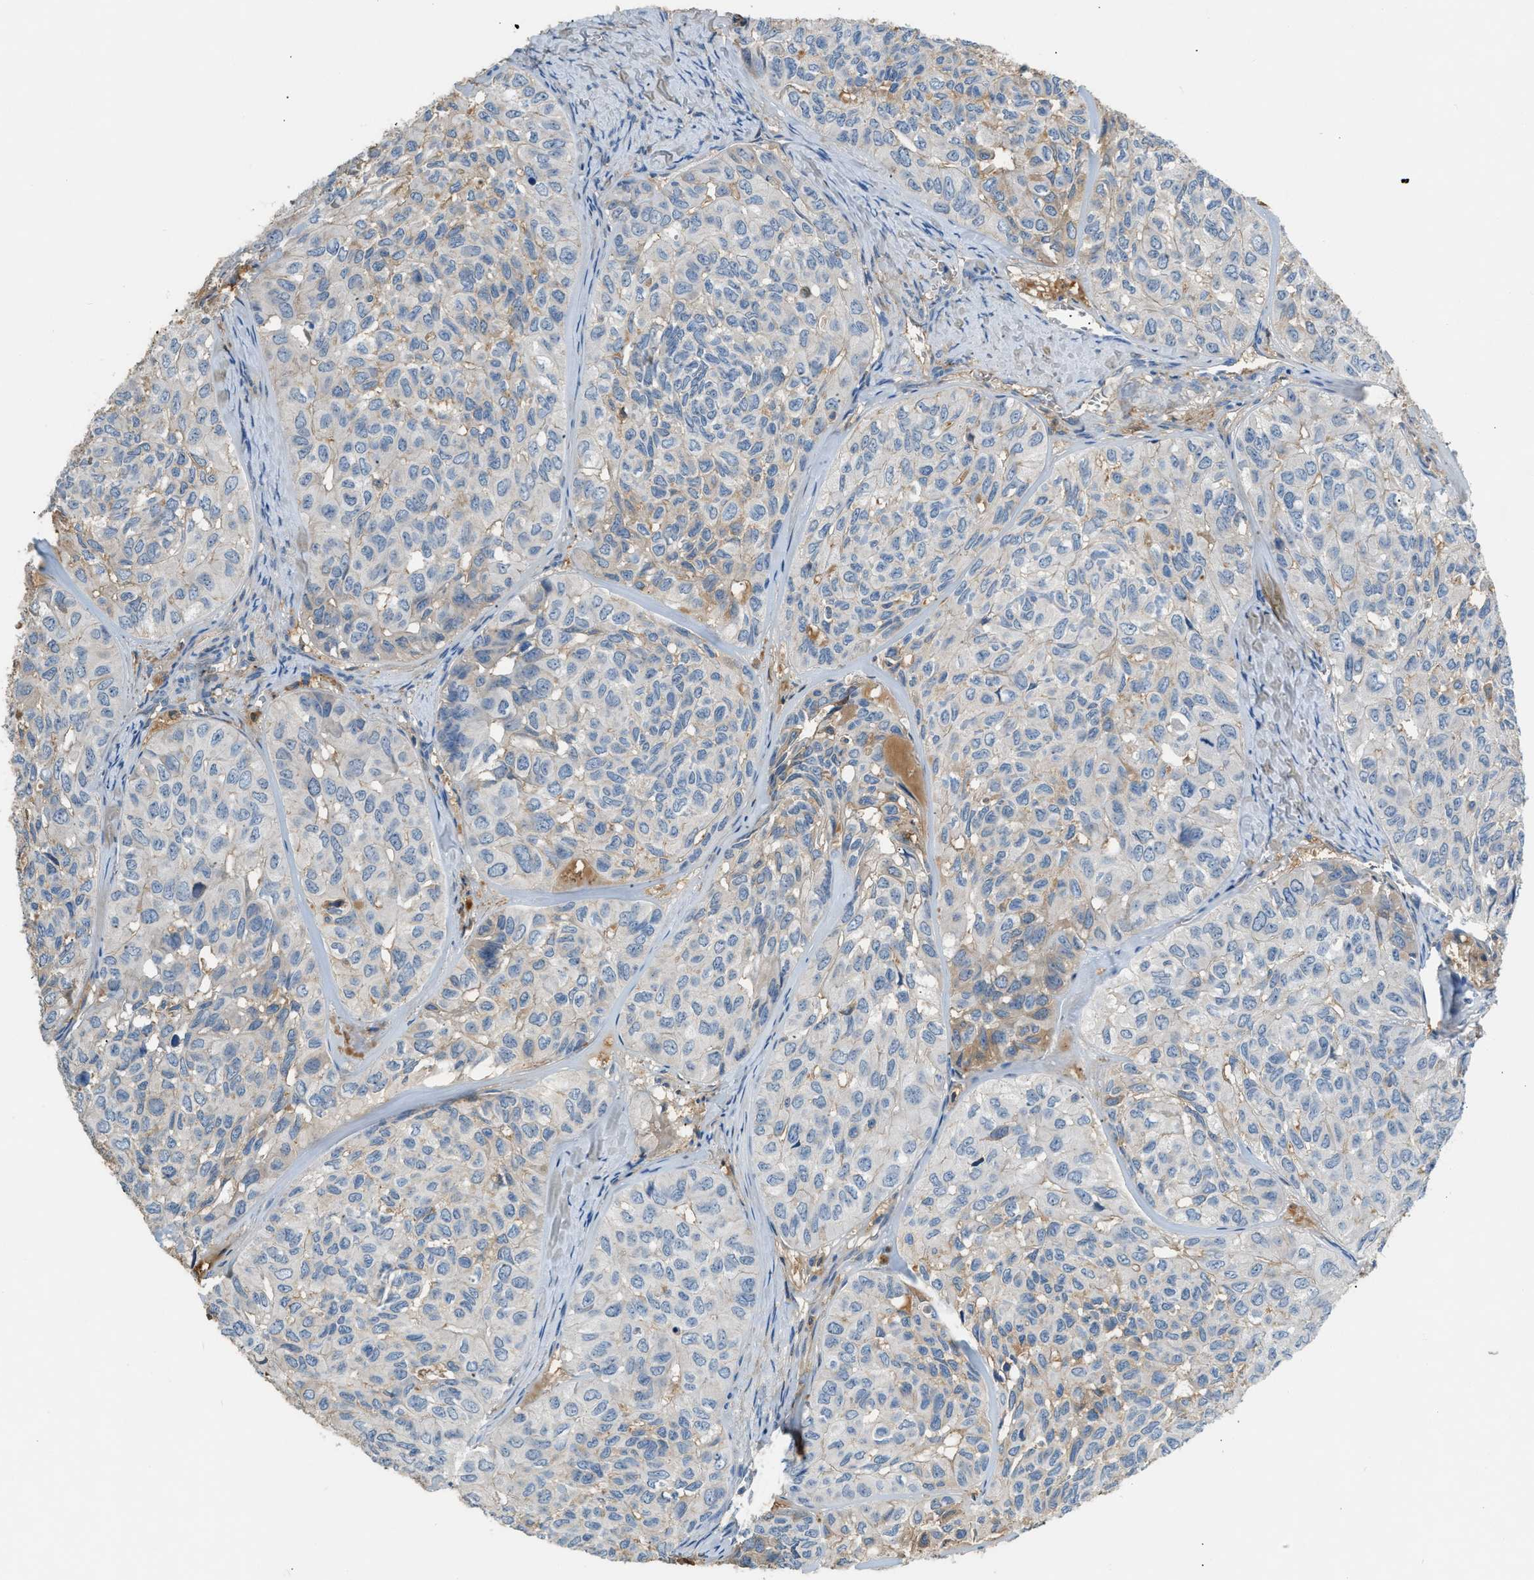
{"staining": {"intensity": "moderate", "quantity": "<25%", "location": "cytoplasmic/membranous"}, "tissue": "head and neck cancer", "cell_type": "Tumor cells", "image_type": "cancer", "snomed": [{"axis": "morphology", "description": "Adenocarcinoma, NOS"}, {"axis": "topography", "description": "Salivary gland, NOS"}, {"axis": "topography", "description": "Head-Neck"}], "caption": "Head and neck adenocarcinoma stained with a brown dye reveals moderate cytoplasmic/membranous positive staining in approximately <25% of tumor cells.", "gene": "STC1", "patient": {"sex": "female", "age": 76}}